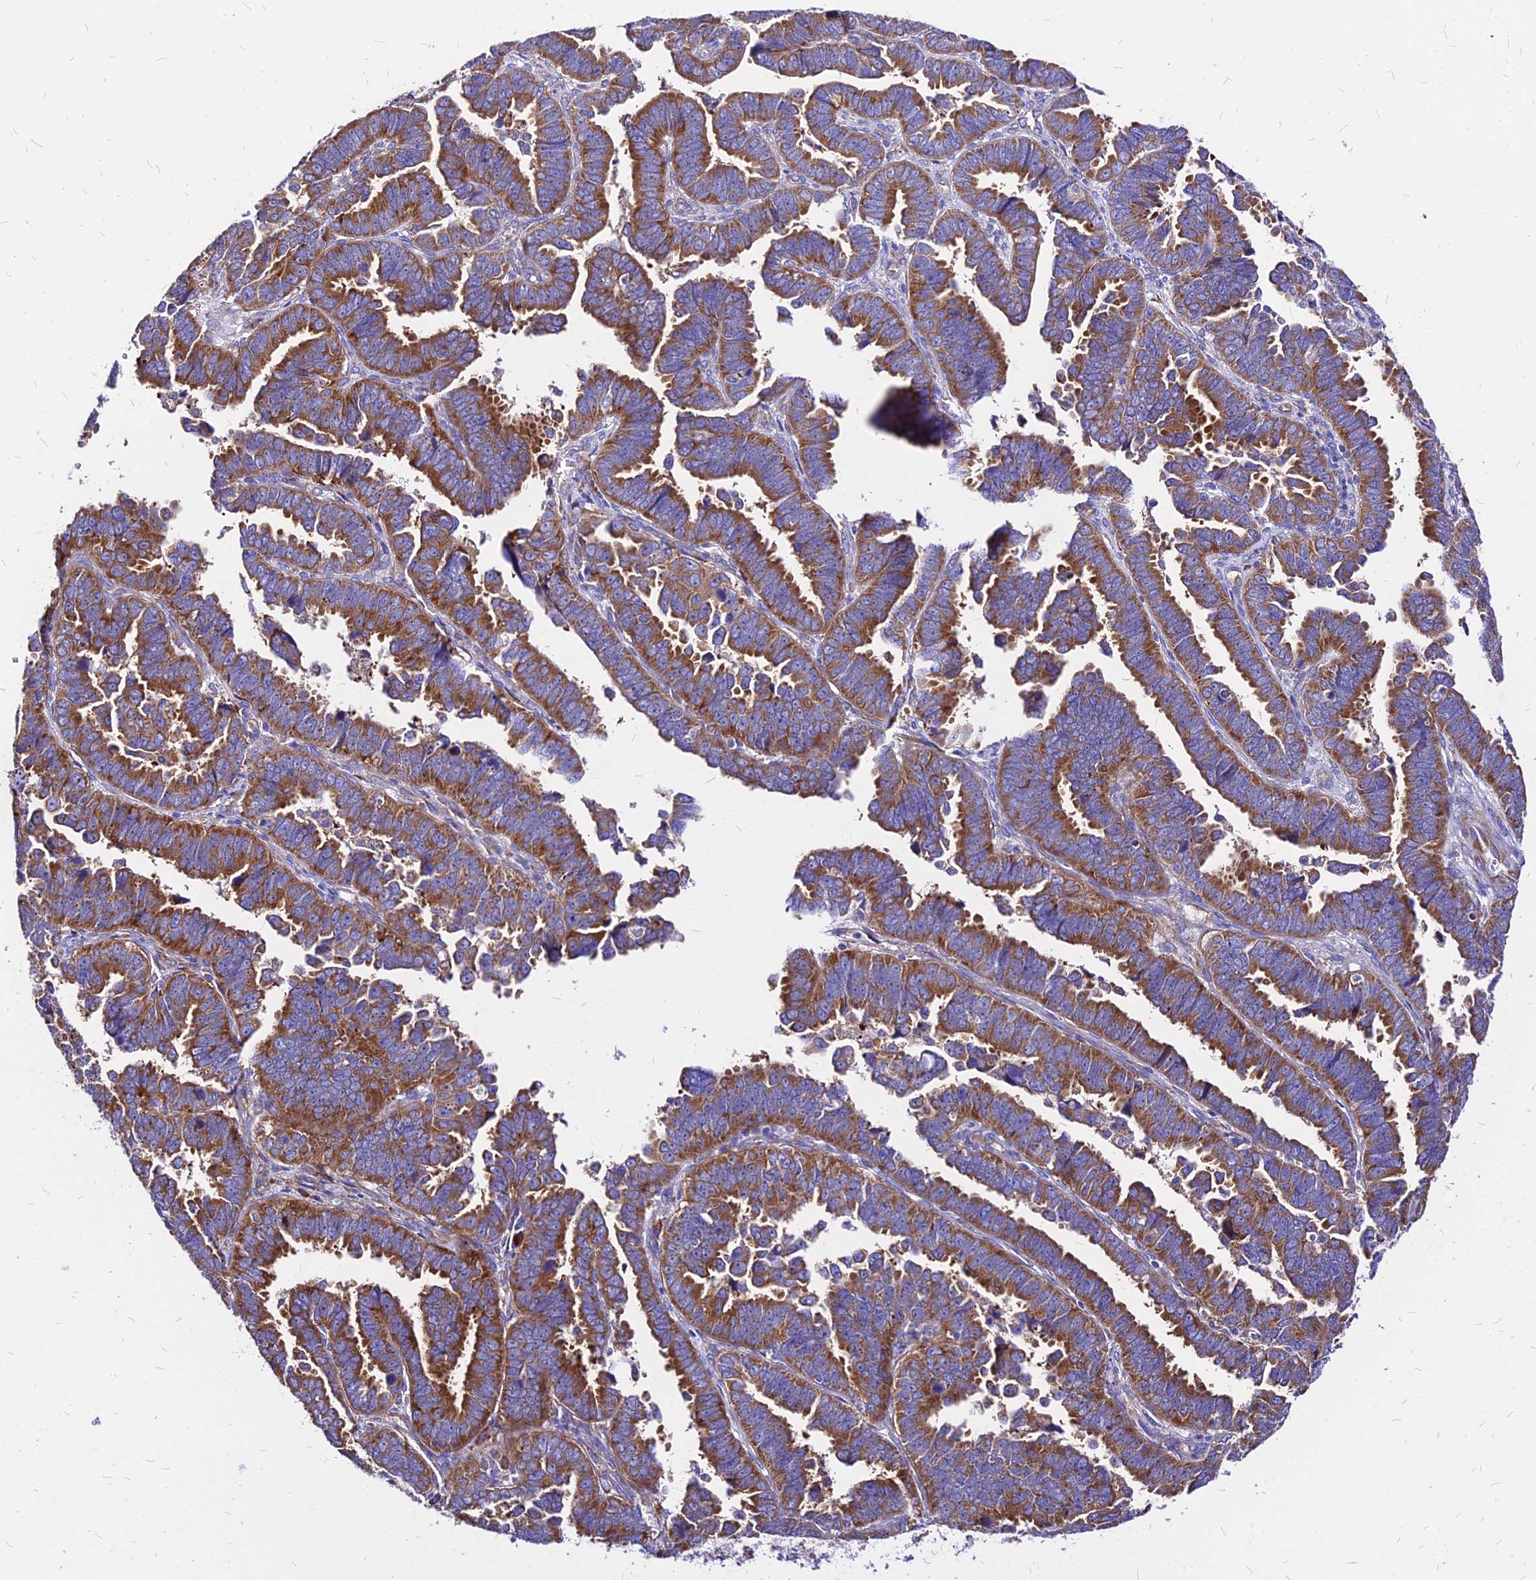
{"staining": {"intensity": "moderate", "quantity": ">75%", "location": "cytoplasmic/membranous"}, "tissue": "endometrial cancer", "cell_type": "Tumor cells", "image_type": "cancer", "snomed": [{"axis": "morphology", "description": "Adenocarcinoma, NOS"}, {"axis": "topography", "description": "Endometrium"}], "caption": "Endometrial cancer tissue shows moderate cytoplasmic/membranous staining in about >75% of tumor cells, visualized by immunohistochemistry. Using DAB (brown) and hematoxylin (blue) stains, captured at high magnification using brightfield microscopy.", "gene": "RPL19", "patient": {"sex": "female", "age": 75}}